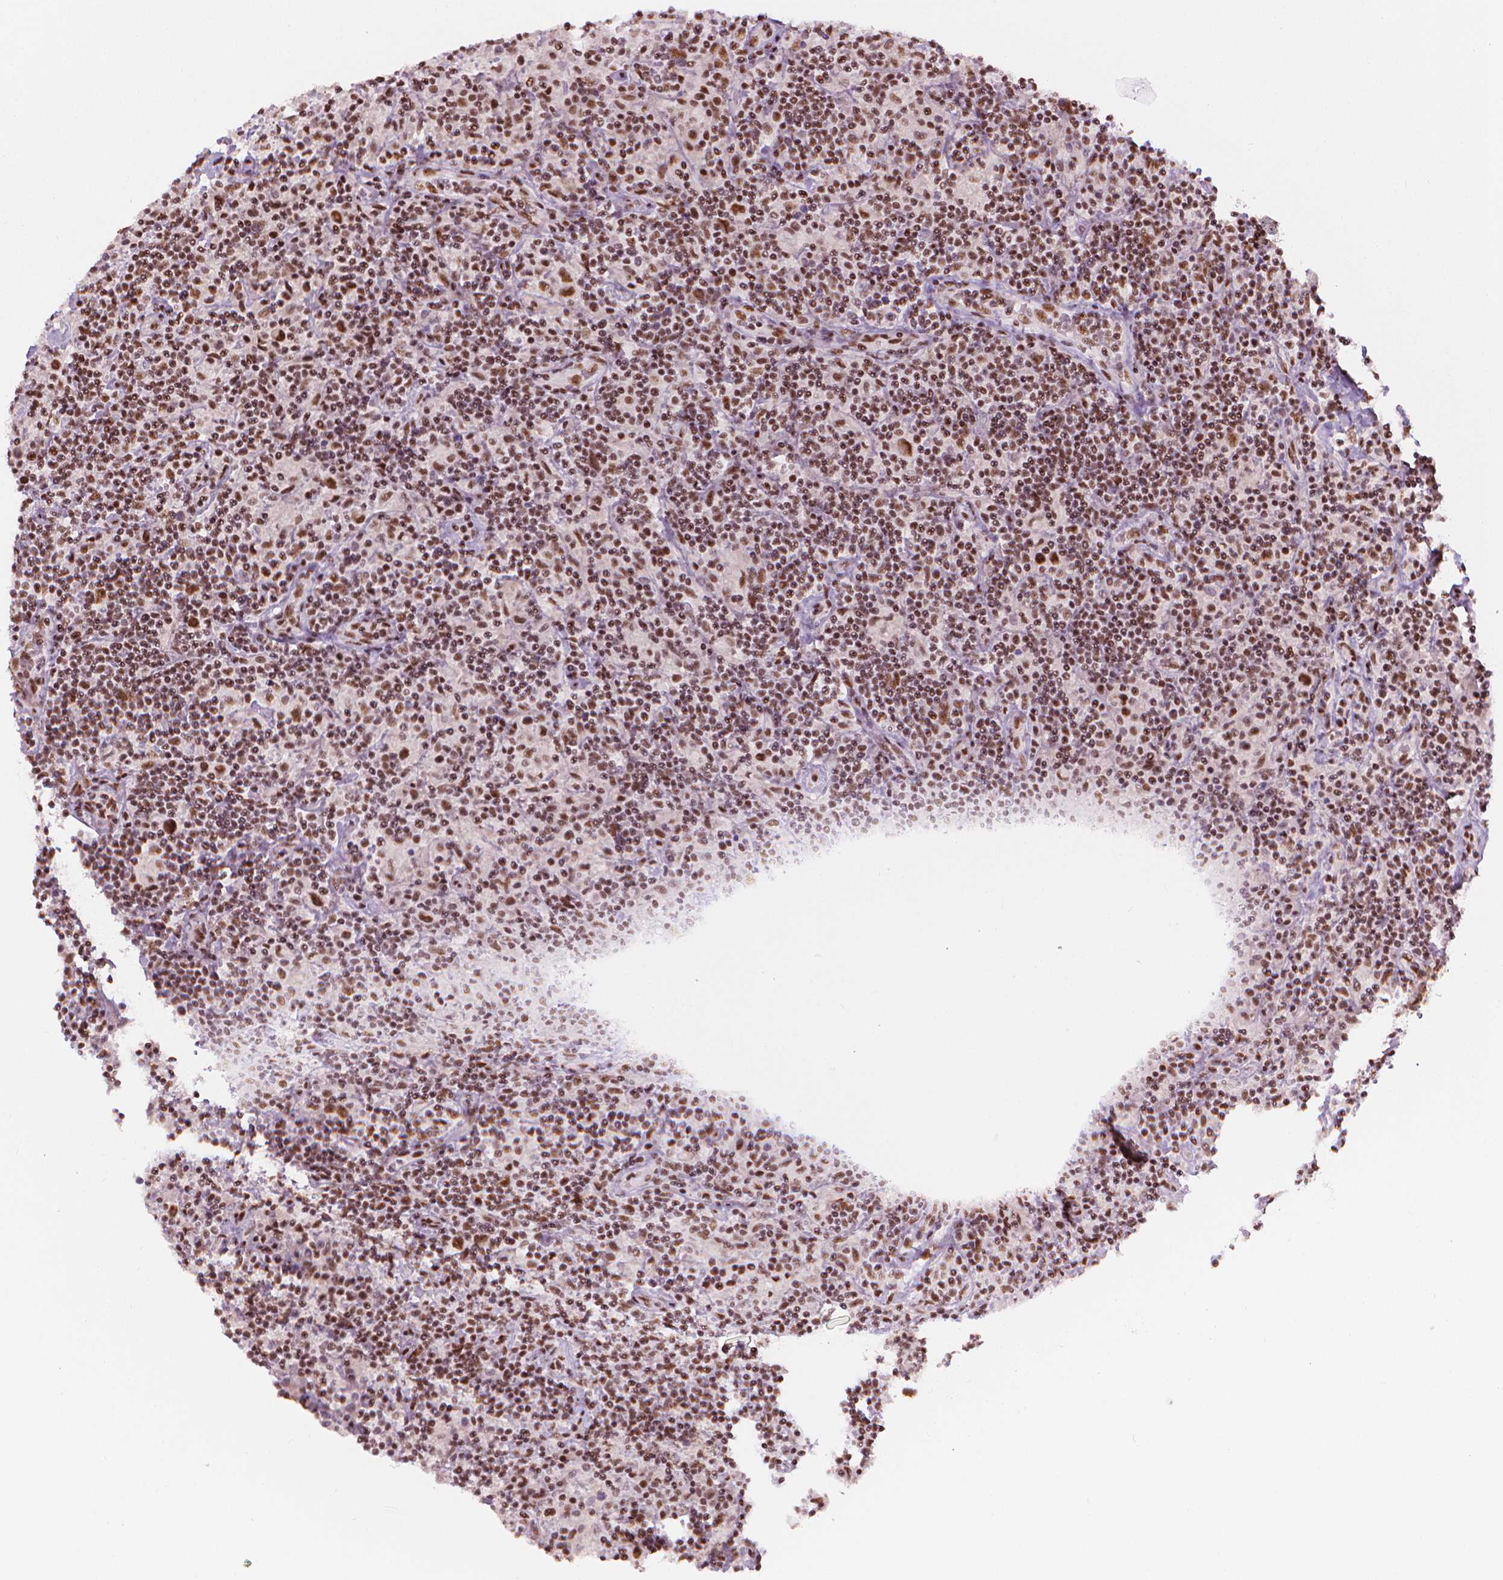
{"staining": {"intensity": "moderate", "quantity": ">75%", "location": "nuclear"}, "tissue": "lymphoma", "cell_type": "Tumor cells", "image_type": "cancer", "snomed": [{"axis": "morphology", "description": "Hodgkin's disease, NOS"}, {"axis": "topography", "description": "Lymph node"}], "caption": "This photomicrograph displays immunohistochemistry staining of human lymphoma, with medium moderate nuclear staining in about >75% of tumor cells.", "gene": "ELF2", "patient": {"sex": "male", "age": 70}}